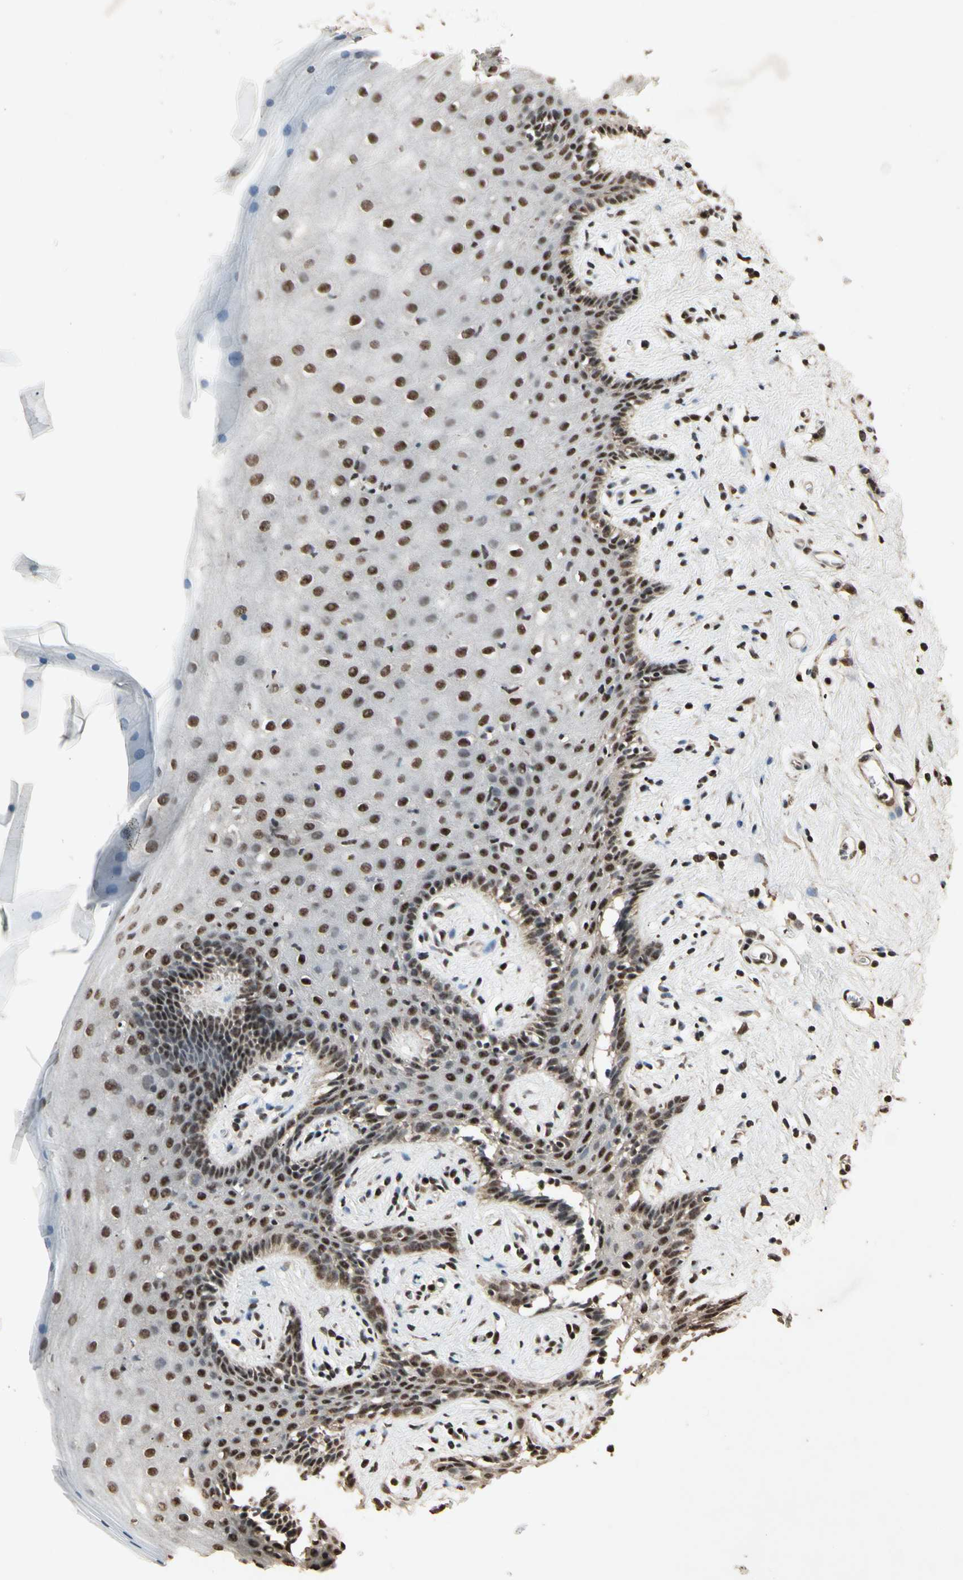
{"staining": {"intensity": "strong", "quantity": "25%-75%", "location": "nuclear"}, "tissue": "vagina", "cell_type": "Squamous epithelial cells", "image_type": "normal", "snomed": [{"axis": "morphology", "description": "Normal tissue, NOS"}, {"axis": "topography", "description": "Vagina"}], "caption": "High-magnification brightfield microscopy of normal vagina stained with DAB (3,3'-diaminobenzidine) (brown) and counterstained with hematoxylin (blue). squamous epithelial cells exhibit strong nuclear staining is present in about25%-75% of cells. (brown staining indicates protein expression, while blue staining denotes nuclei).", "gene": "TBX2", "patient": {"sex": "female", "age": 44}}